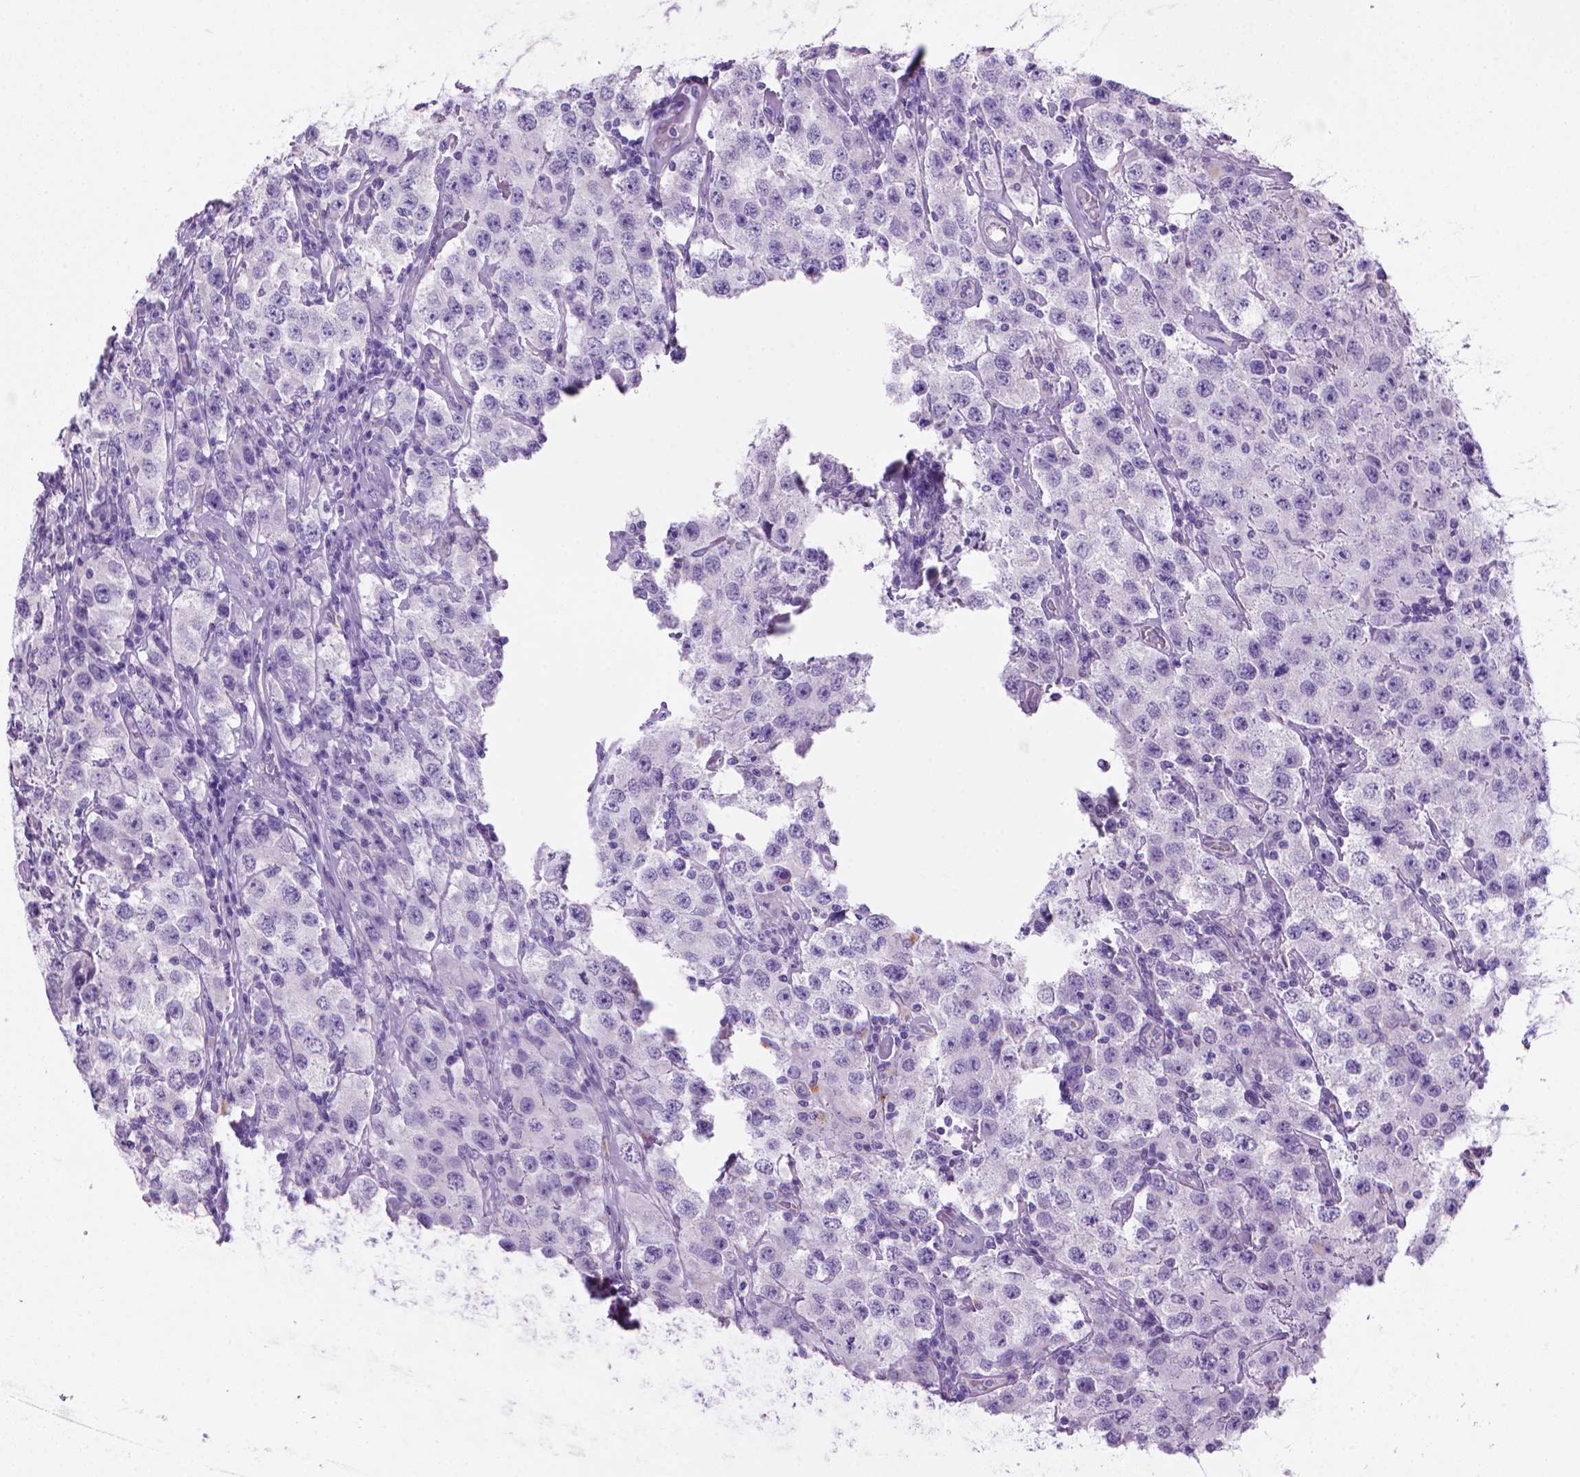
{"staining": {"intensity": "negative", "quantity": "none", "location": "none"}, "tissue": "testis cancer", "cell_type": "Tumor cells", "image_type": "cancer", "snomed": [{"axis": "morphology", "description": "Seminoma, NOS"}, {"axis": "topography", "description": "Testis"}], "caption": "Immunohistochemistry (IHC) histopathology image of neoplastic tissue: human testis seminoma stained with DAB shows no significant protein expression in tumor cells.", "gene": "ARHGEF33", "patient": {"sex": "male", "age": 52}}